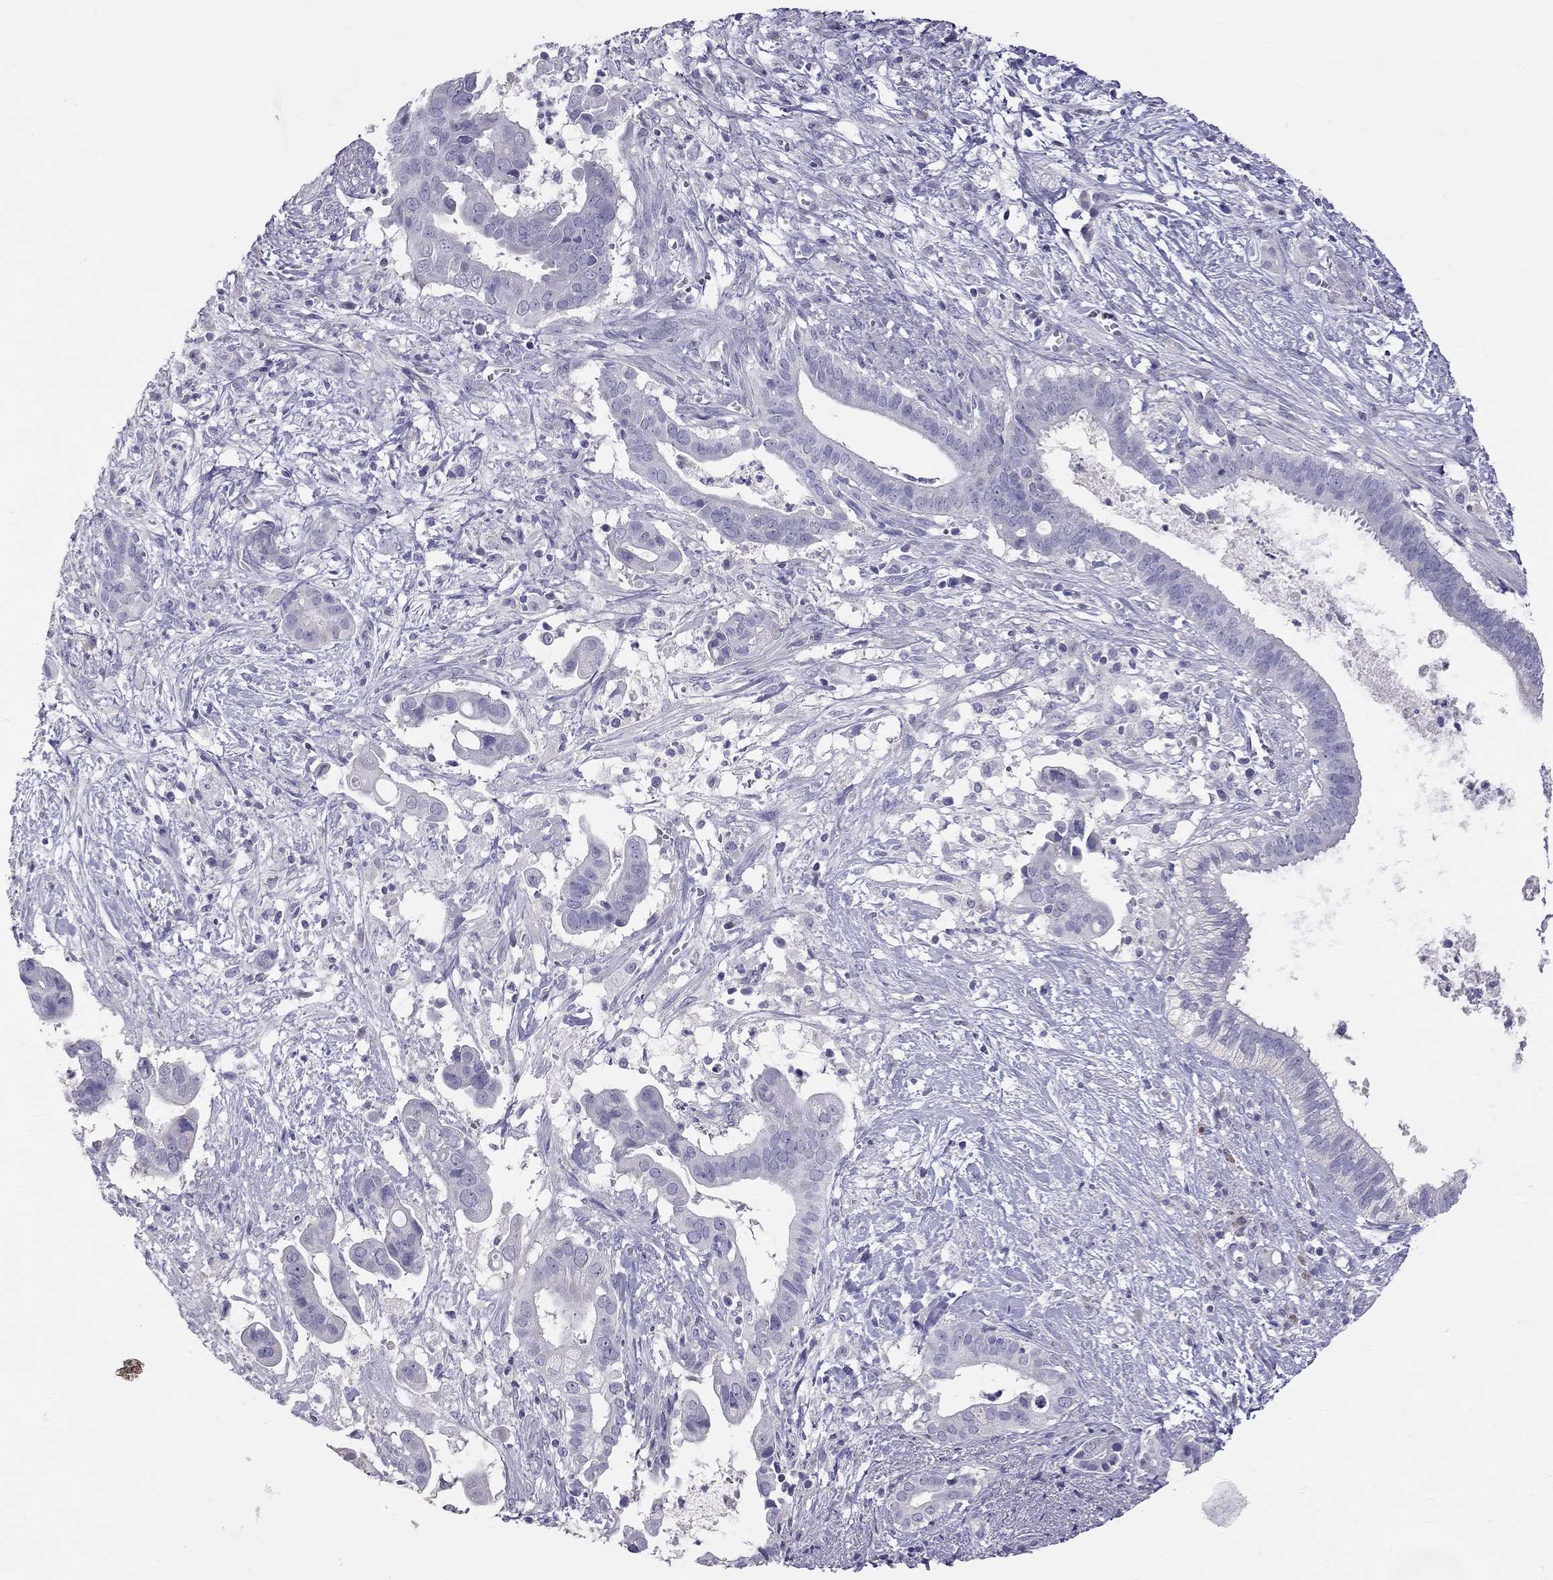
{"staining": {"intensity": "negative", "quantity": "none", "location": "none"}, "tissue": "pancreatic cancer", "cell_type": "Tumor cells", "image_type": "cancer", "snomed": [{"axis": "morphology", "description": "Adenocarcinoma, NOS"}, {"axis": "topography", "description": "Pancreas"}], "caption": "IHC photomicrograph of neoplastic tissue: human pancreatic cancer (adenocarcinoma) stained with DAB displays no significant protein staining in tumor cells.", "gene": "CFAP91", "patient": {"sex": "male", "age": 61}}